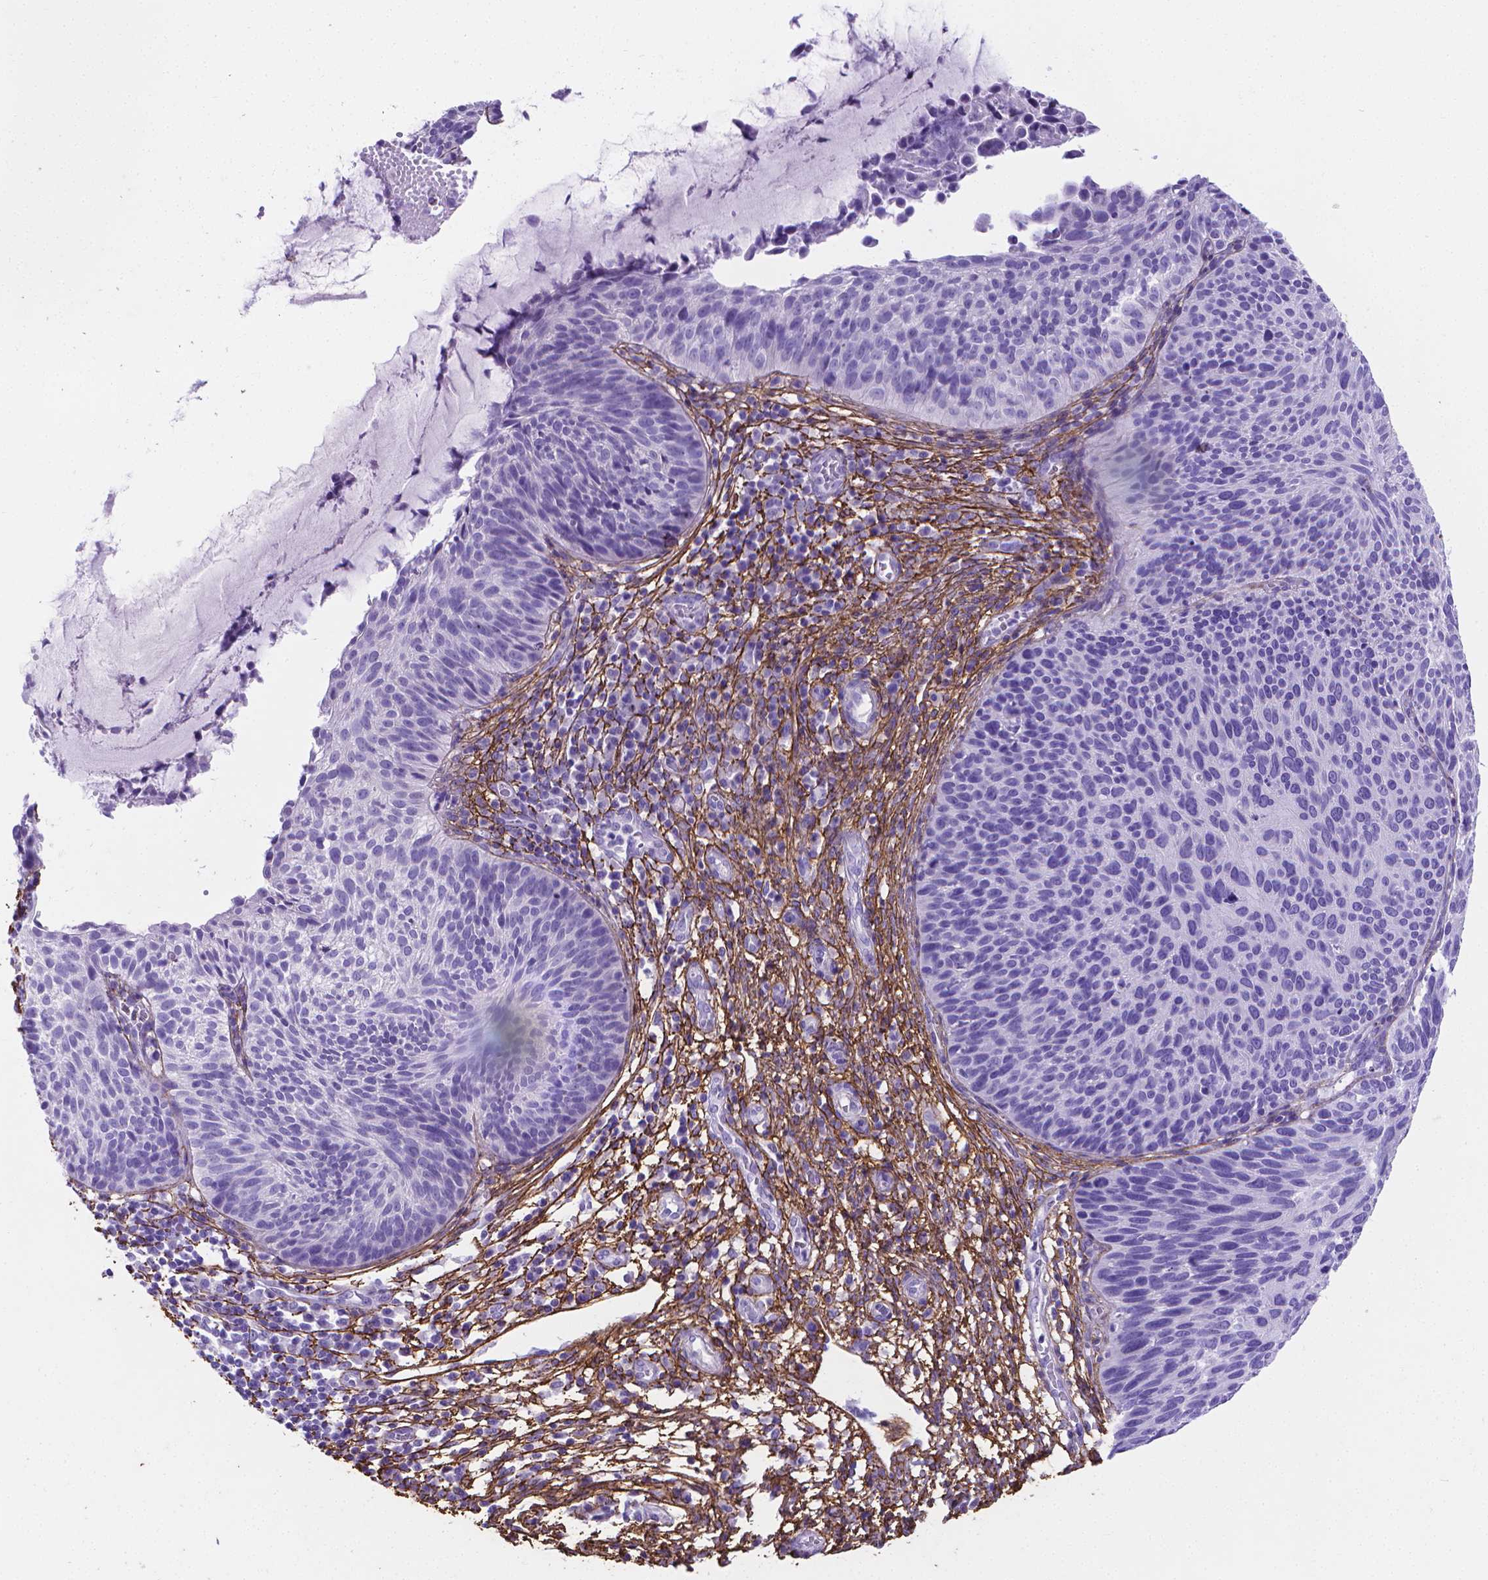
{"staining": {"intensity": "negative", "quantity": "none", "location": "none"}, "tissue": "cervical cancer", "cell_type": "Tumor cells", "image_type": "cancer", "snomed": [{"axis": "morphology", "description": "Squamous cell carcinoma, NOS"}, {"axis": "topography", "description": "Cervix"}], "caption": "This is a micrograph of immunohistochemistry staining of cervical squamous cell carcinoma, which shows no expression in tumor cells. (Brightfield microscopy of DAB (3,3'-diaminobenzidine) immunohistochemistry (IHC) at high magnification).", "gene": "MFAP2", "patient": {"sex": "female", "age": 36}}